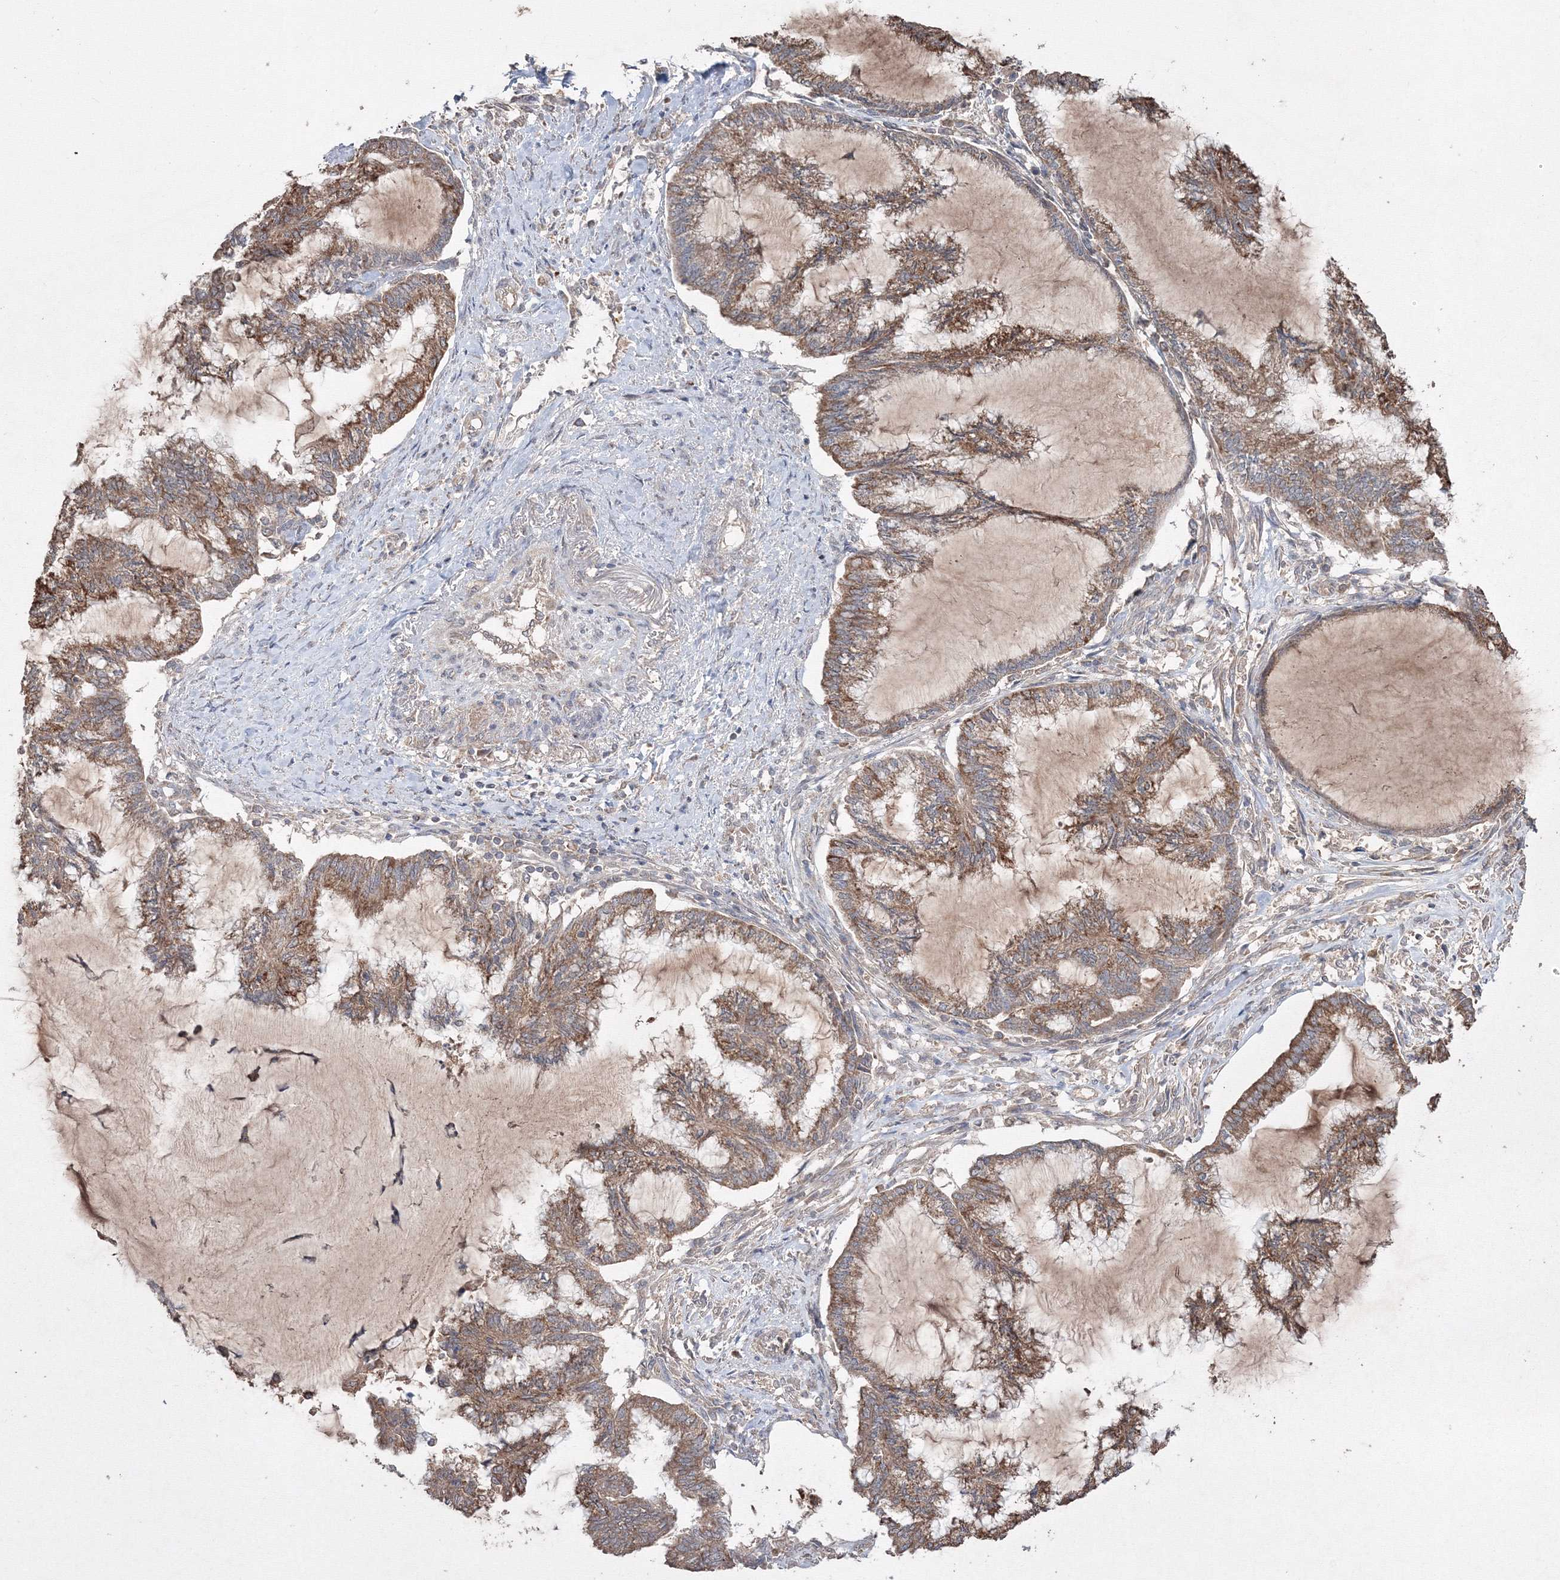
{"staining": {"intensity": "moderate", "quantity": ">75%", "location": "cytoplasmic/membranous"}, "tissue": "endometrial cancer", "cell_type": "Tumor cells", "image_type": "cancer", "snomed": [{"axis": "morphology", "description": "Adenocarcinoma, NOS"}, {"axis": "topography", "description": "Endometrium"}], "caption": "This image demonstrates endometrial cancer stained with immunohistochemistry to label a protein in brown. The cytoplasmic/membranous of tumor cells show moderate positivity for the protein. Nuclei are counter-stained blue.", "gene": "GRSF1", "patient": {"sex": "female", "age": 86}}